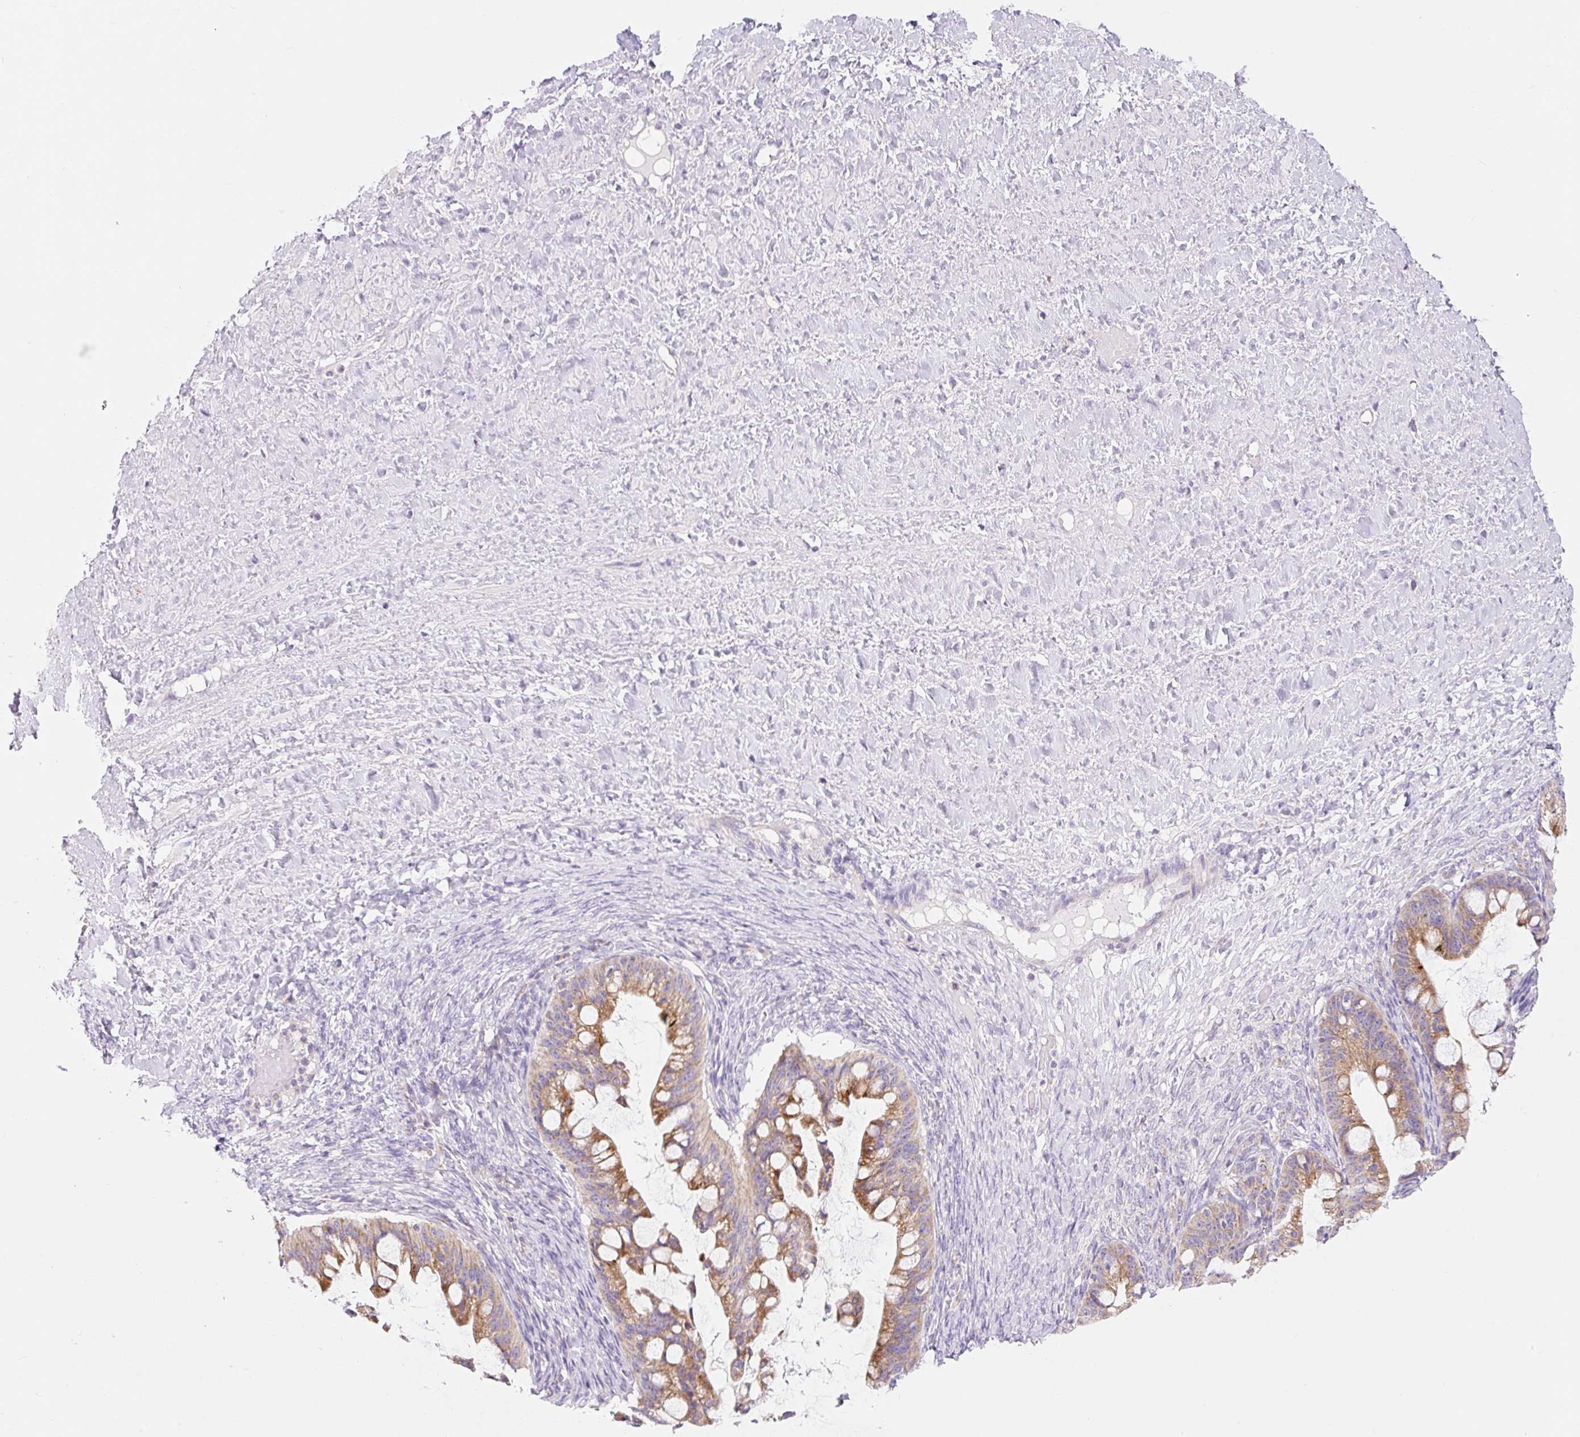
{"staining": {"intensity": "moderate", "quantity": ">75%", "location": "cytoplasmic/membranous"}, "tissue": "ovarian cancer", "cell_type": "Tumor cells", "image_type": "cancer", "snomed": [{"axis": "morphology", "description": "Cystadenocarcinoma, mucinous, NOS"}, {"axis": "topography", "description": "Ovary"}], "caption": "Immunohistochemical staining of mucinous cystadenocarcinoma (ovarian) demonstrates medium levels of moderate cytoplasmic/membranous protein expression in approximately >75% of tumor cells. (brown staining indicates protein expression, while blue staining denotes nuclei).", "gene": "FOCAD", "patient": {"sex": "female", "age": 73}}